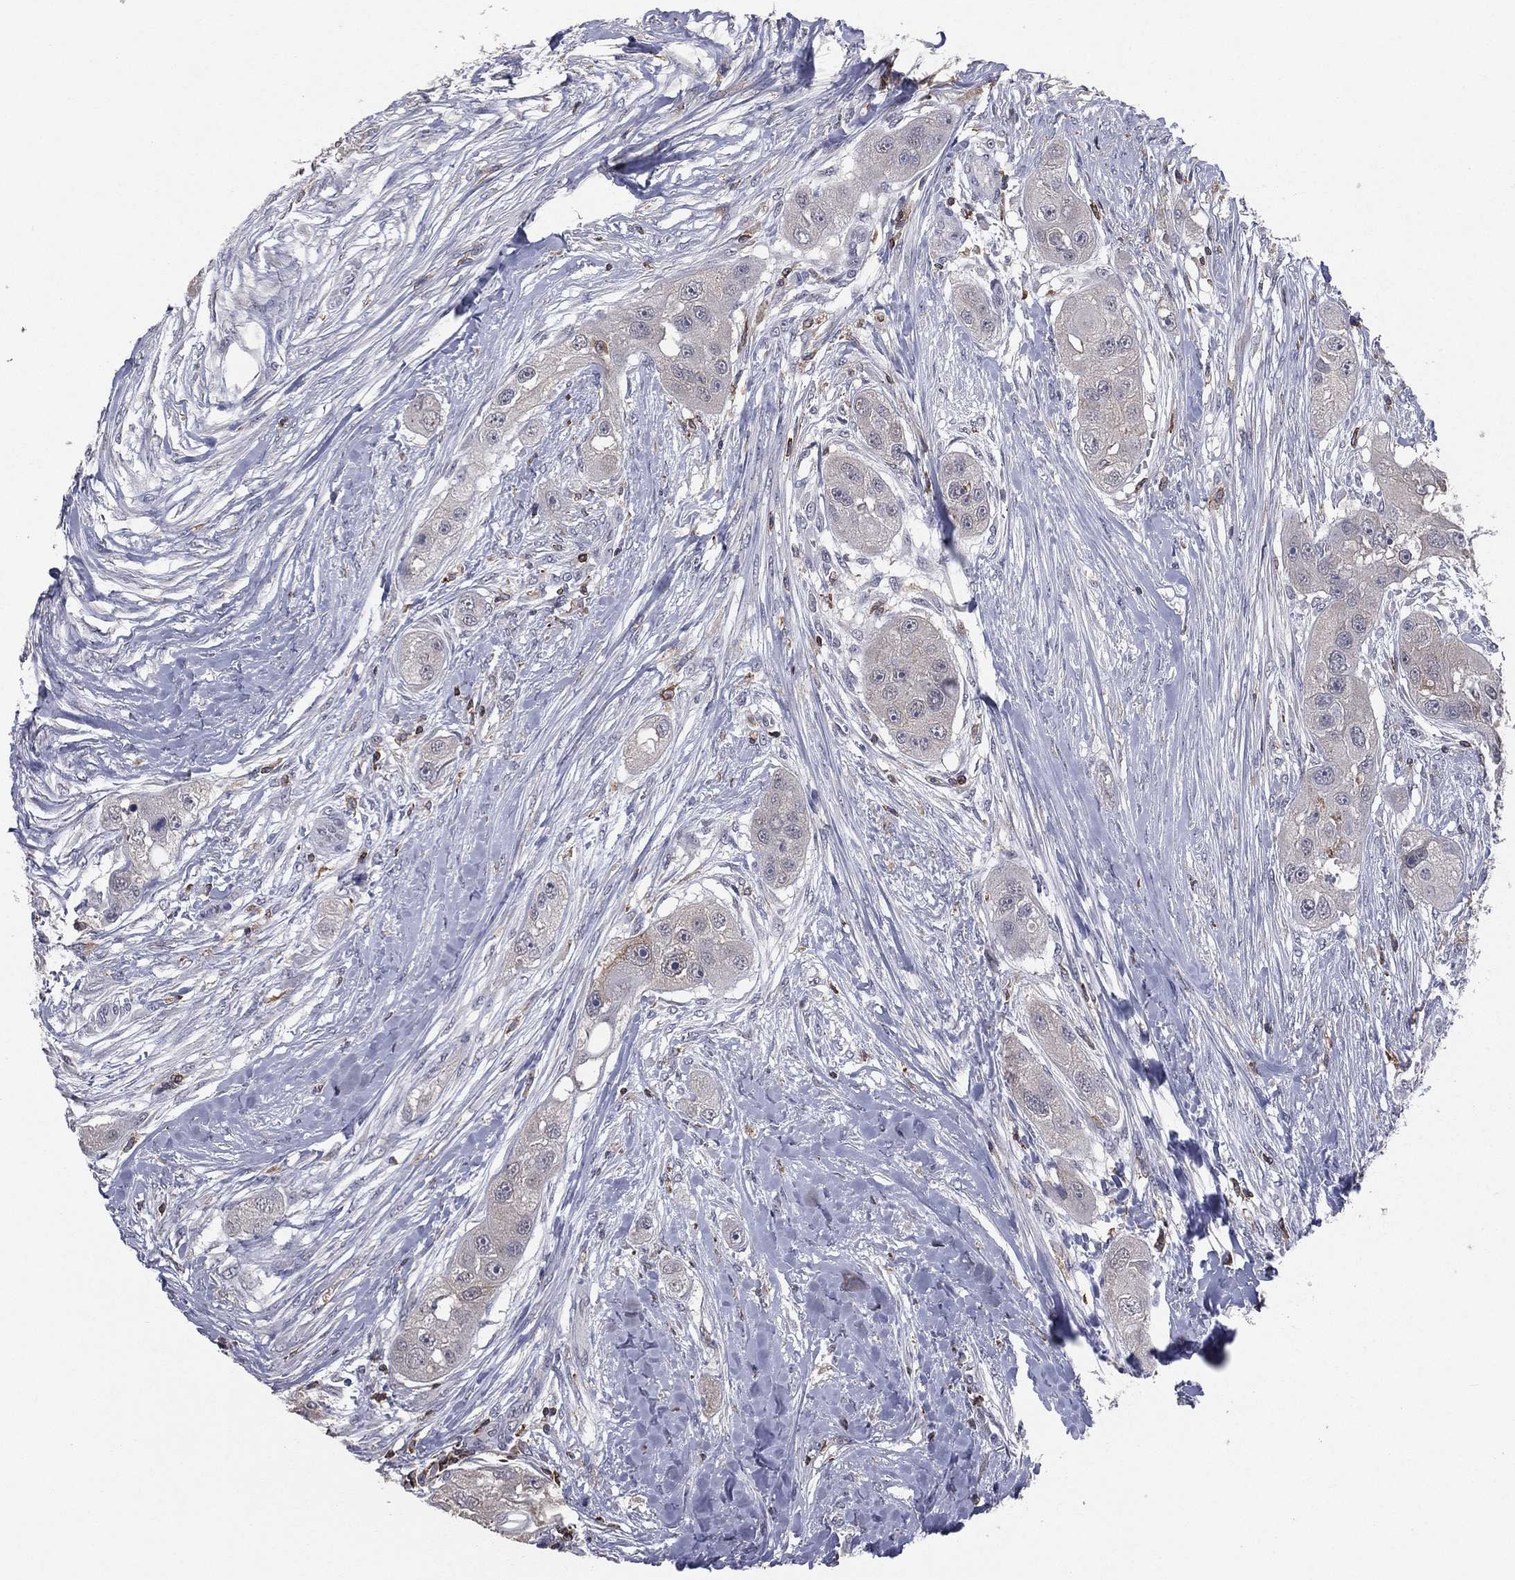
{"staining": {"intensity": "negative", "quantity": "none", "location": "none"}, "tissue": "head and neck cancer", "cell_type": "Tumor cells", "image_type": "cancer", "snomed": [{"axis": "morphology", "description": "Normal tissue, NOS"}, {"axis": "morphology", "description": "Squamous cell carcinoma, NOS"}, {"axis": "topography", "description": "Skeletal muscle"}, {"axis": "topography", "description": "Head-Neck"}], "caption": "Tumor cells show no significant positivity in head and neck squamous cell carcinoma.", "gene": "PSTPIP1", "patient": {"sex": "male", "age": 51}}